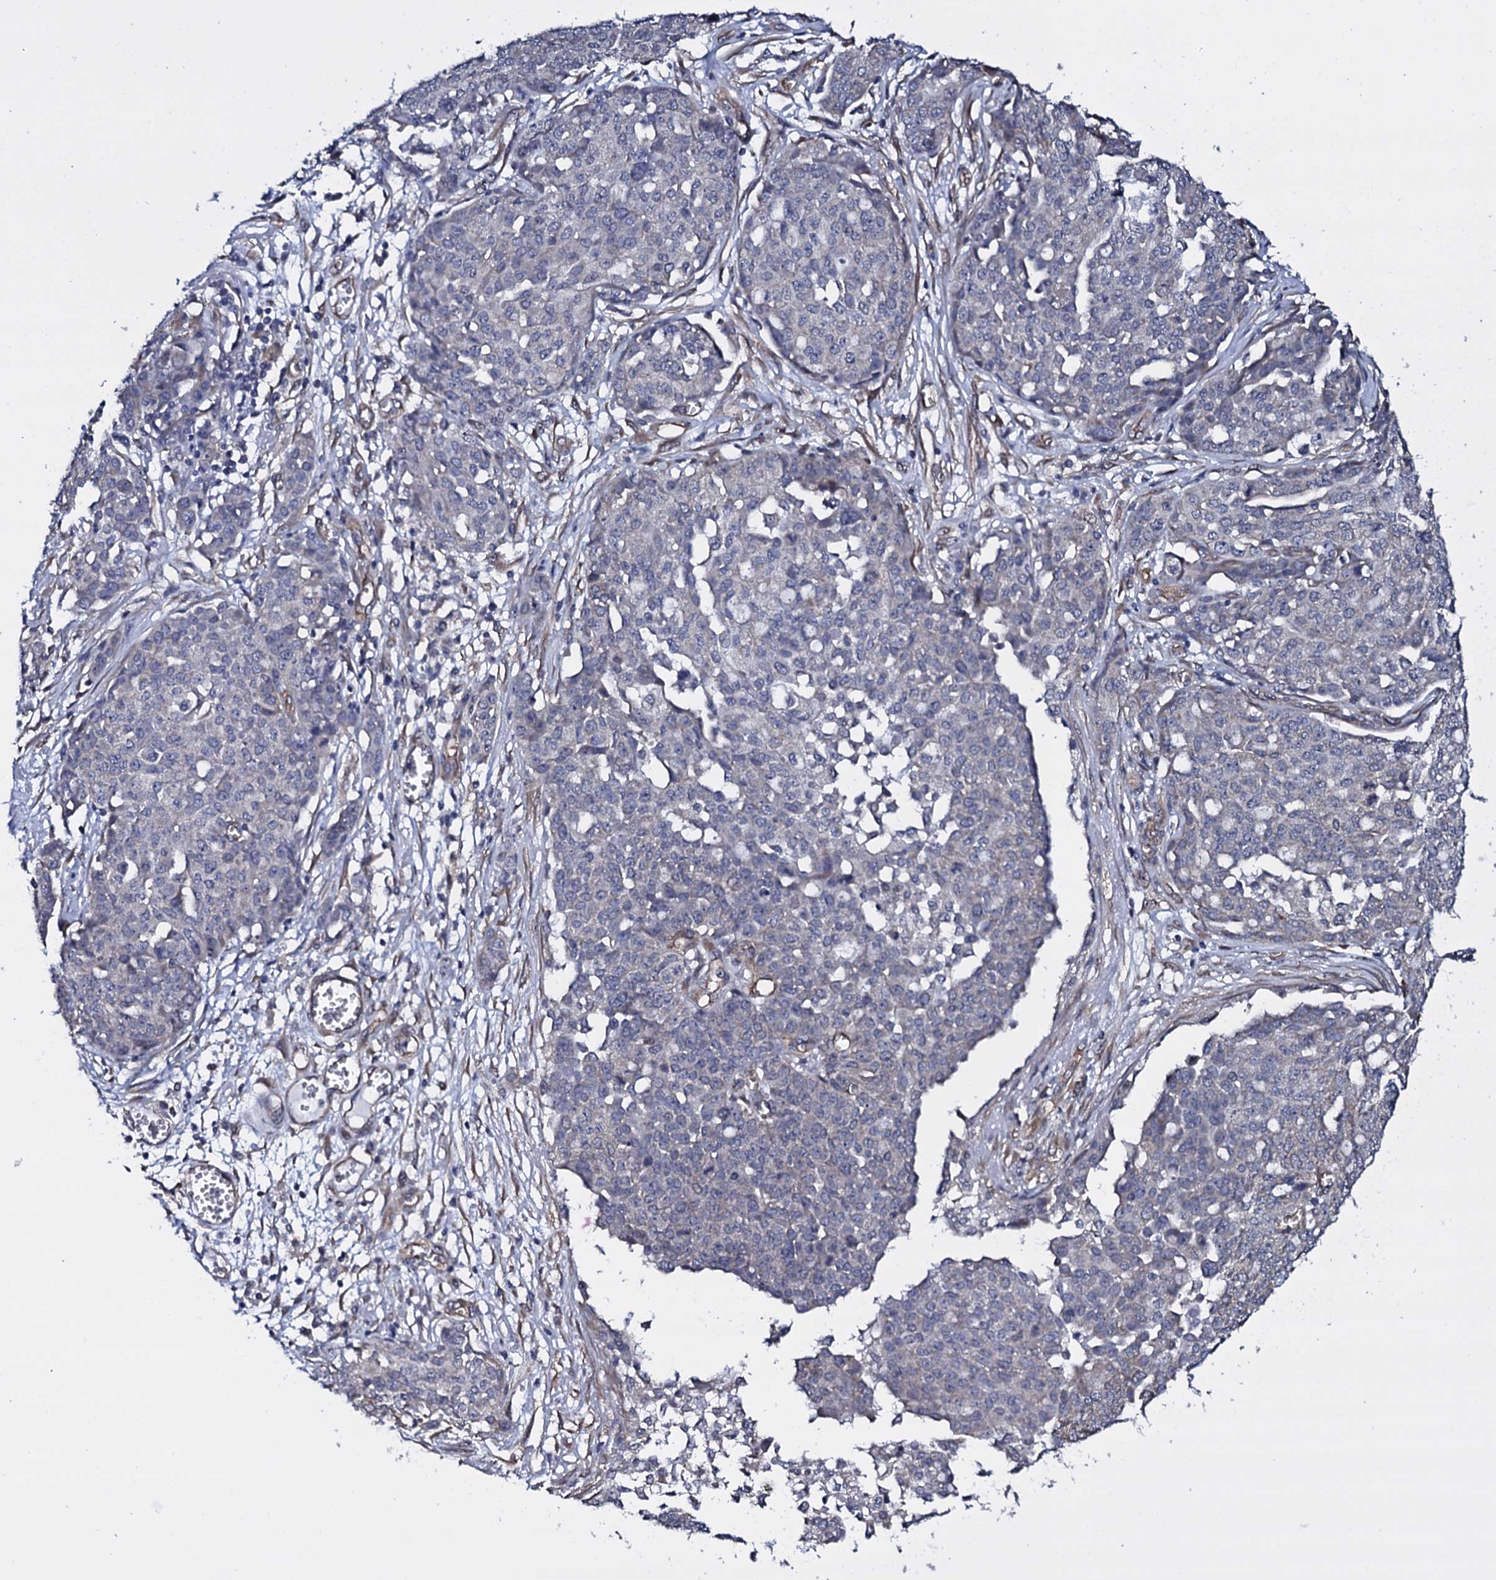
{"staining": {"intensity": "negative", "quantity": "none", "location": "none"}, "tissue": "ovarian cancer", "cell_type": "Tumor cells", "image_type": "cancer", "snomed": [{"axis": "morphology", "description": "Cystadenocarcinoma, serous, NOS"}, {"axis": "topography", "description": "Soft tissue"}, {"axis": "topography", "description": "Ovary"}], "caption": "DAB immunohistochemical staining of serous cystadenocarcinoma (ovarian) displays no significant staining in tumor cells.", "gene": "GAREM1", "patient": {"sex": "female", "age": 57}}